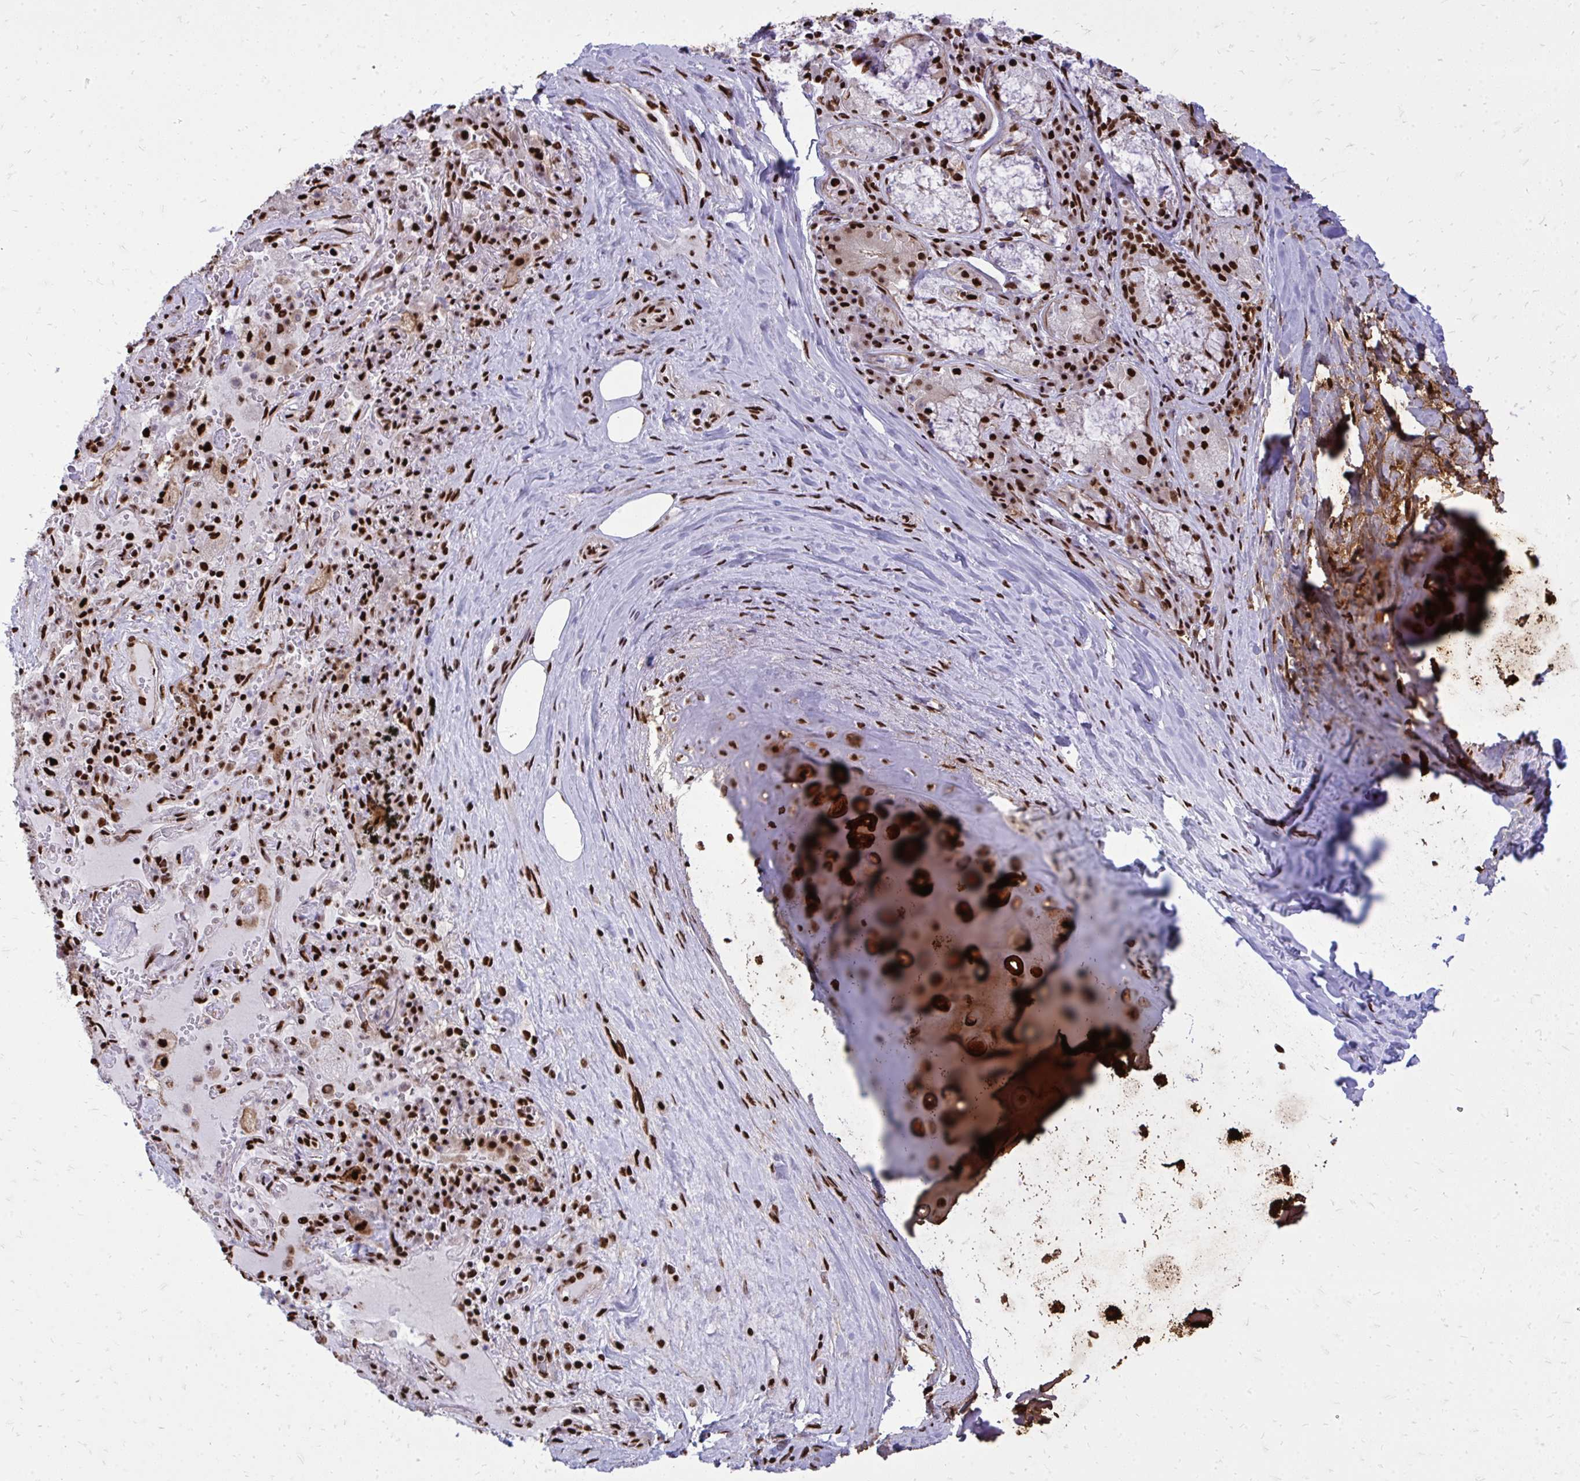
{"staining": {"intensity": "strong", "quantity": ">75%", "location": "cytoplasmic/membranous,nuclear"}, "tissue": "soft tissue", "cell_type": "Chondrocytes", "image_type": "normal", "snomed": [{"axis": "morphology", "description": "Normal tissue, NOS"}, {"axis": "topography", "description": "Cartilage tissue"}, {"axis": "topography", "description": "Bronchus"}], "caption": "This histopathology image reveals IHC staining of normal soft tissue, with high strong cytoplasmic/membranous,nuclear expression in approximately >75% of chondrocytes.", "gene": "TBL1Y", "patient": {"sex": "male", "age": 64}}